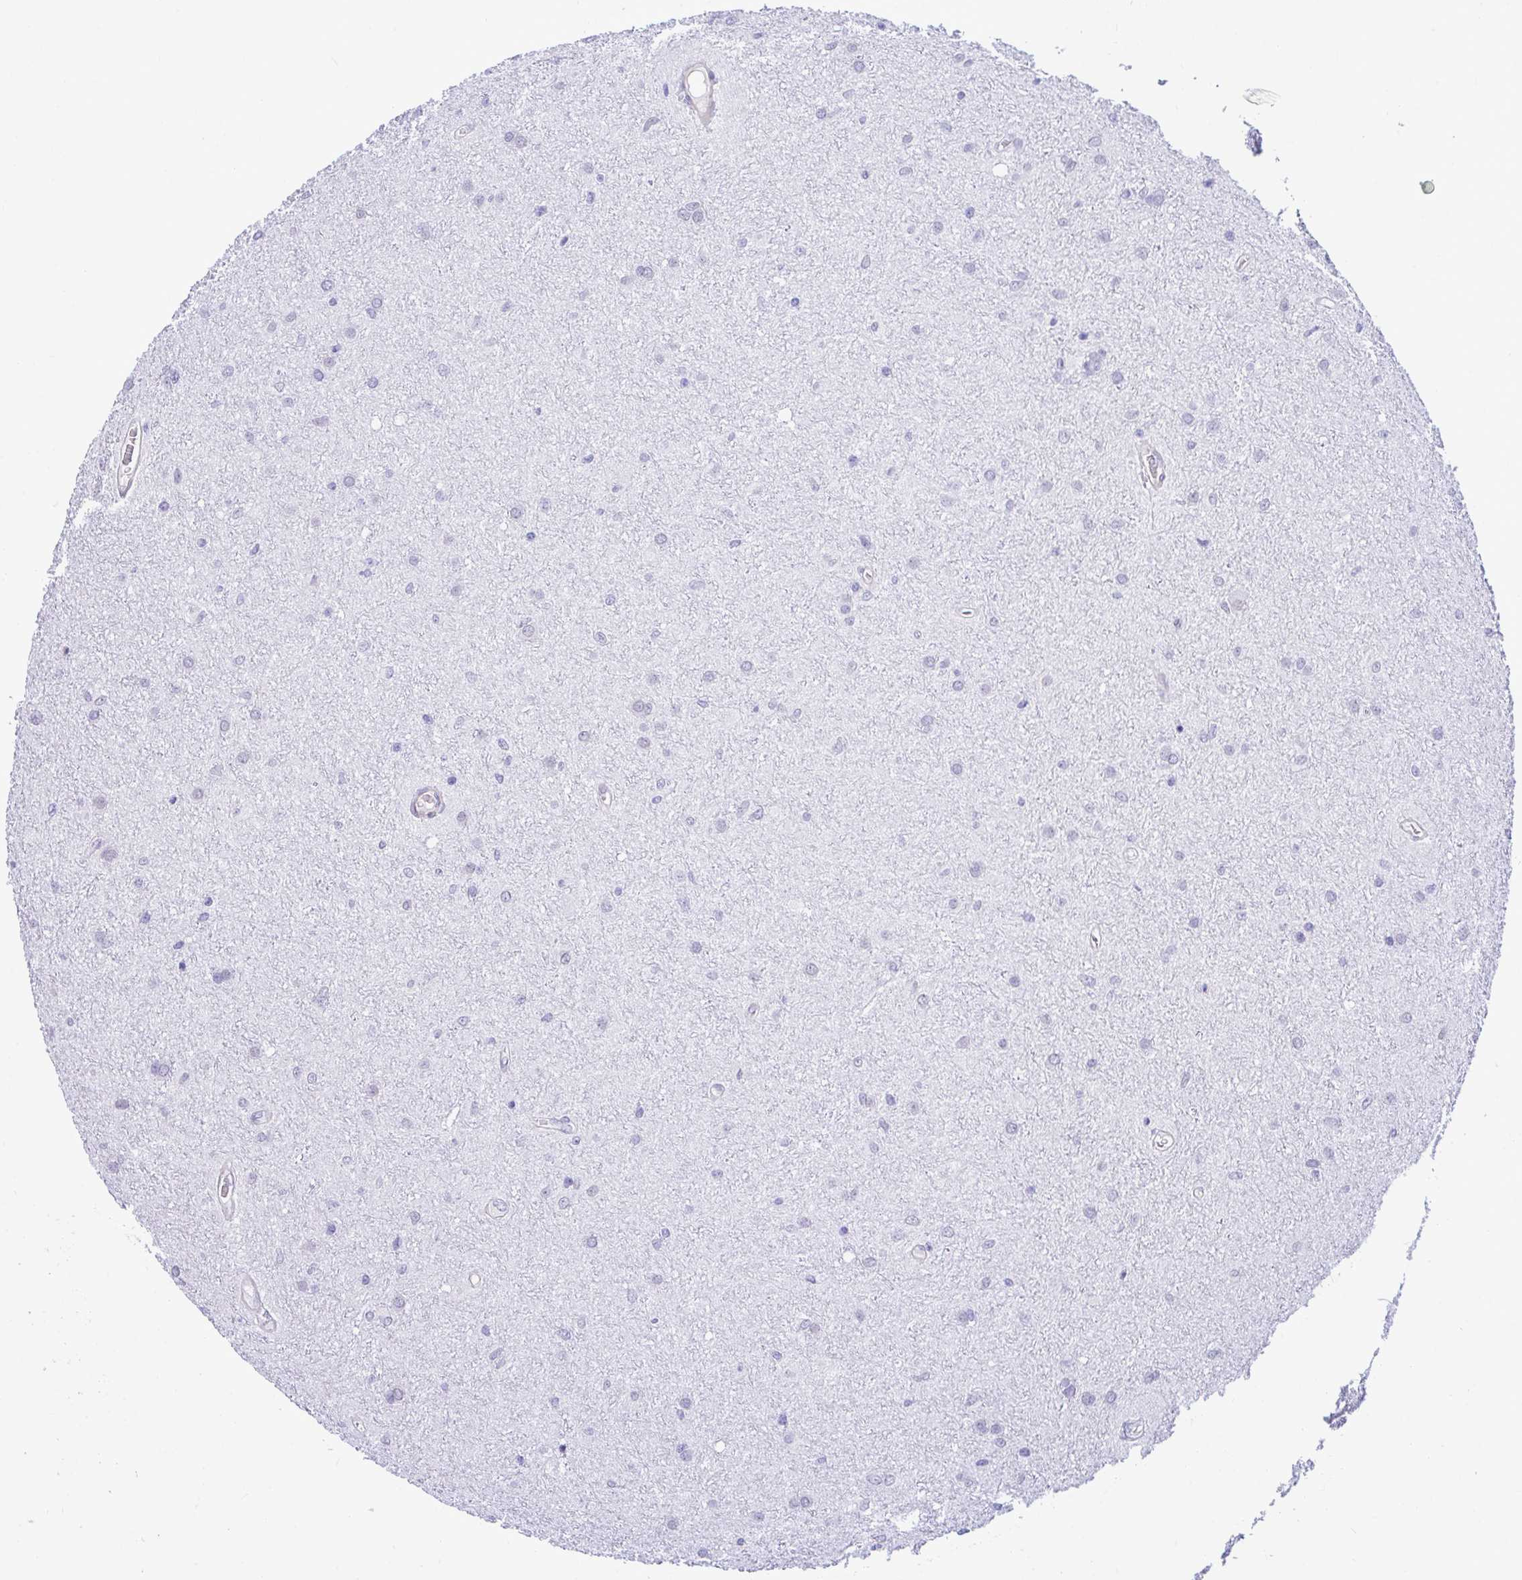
{"staining": {"intensity": "negative", "quantity": "none", "location": "none"}, "tissue": "glioma", "cell_type": "Tumor cells", "image_type": "cancer", "snomed": [{"axis": "morphology", "description": "Glioma, malignant, Low grade"}, {"axis": "topography", "description": "Cerebellum"}], "caption": "Tumor cells are negative for protein expression in human glioma. (Brightfield microscopy of DAB (3,3'-diaminobenzidine) immunohistochemistry (IHC) at high magnification).", "gene": "SLC25A51", "patient": {"sex": "female", "age": 5}}